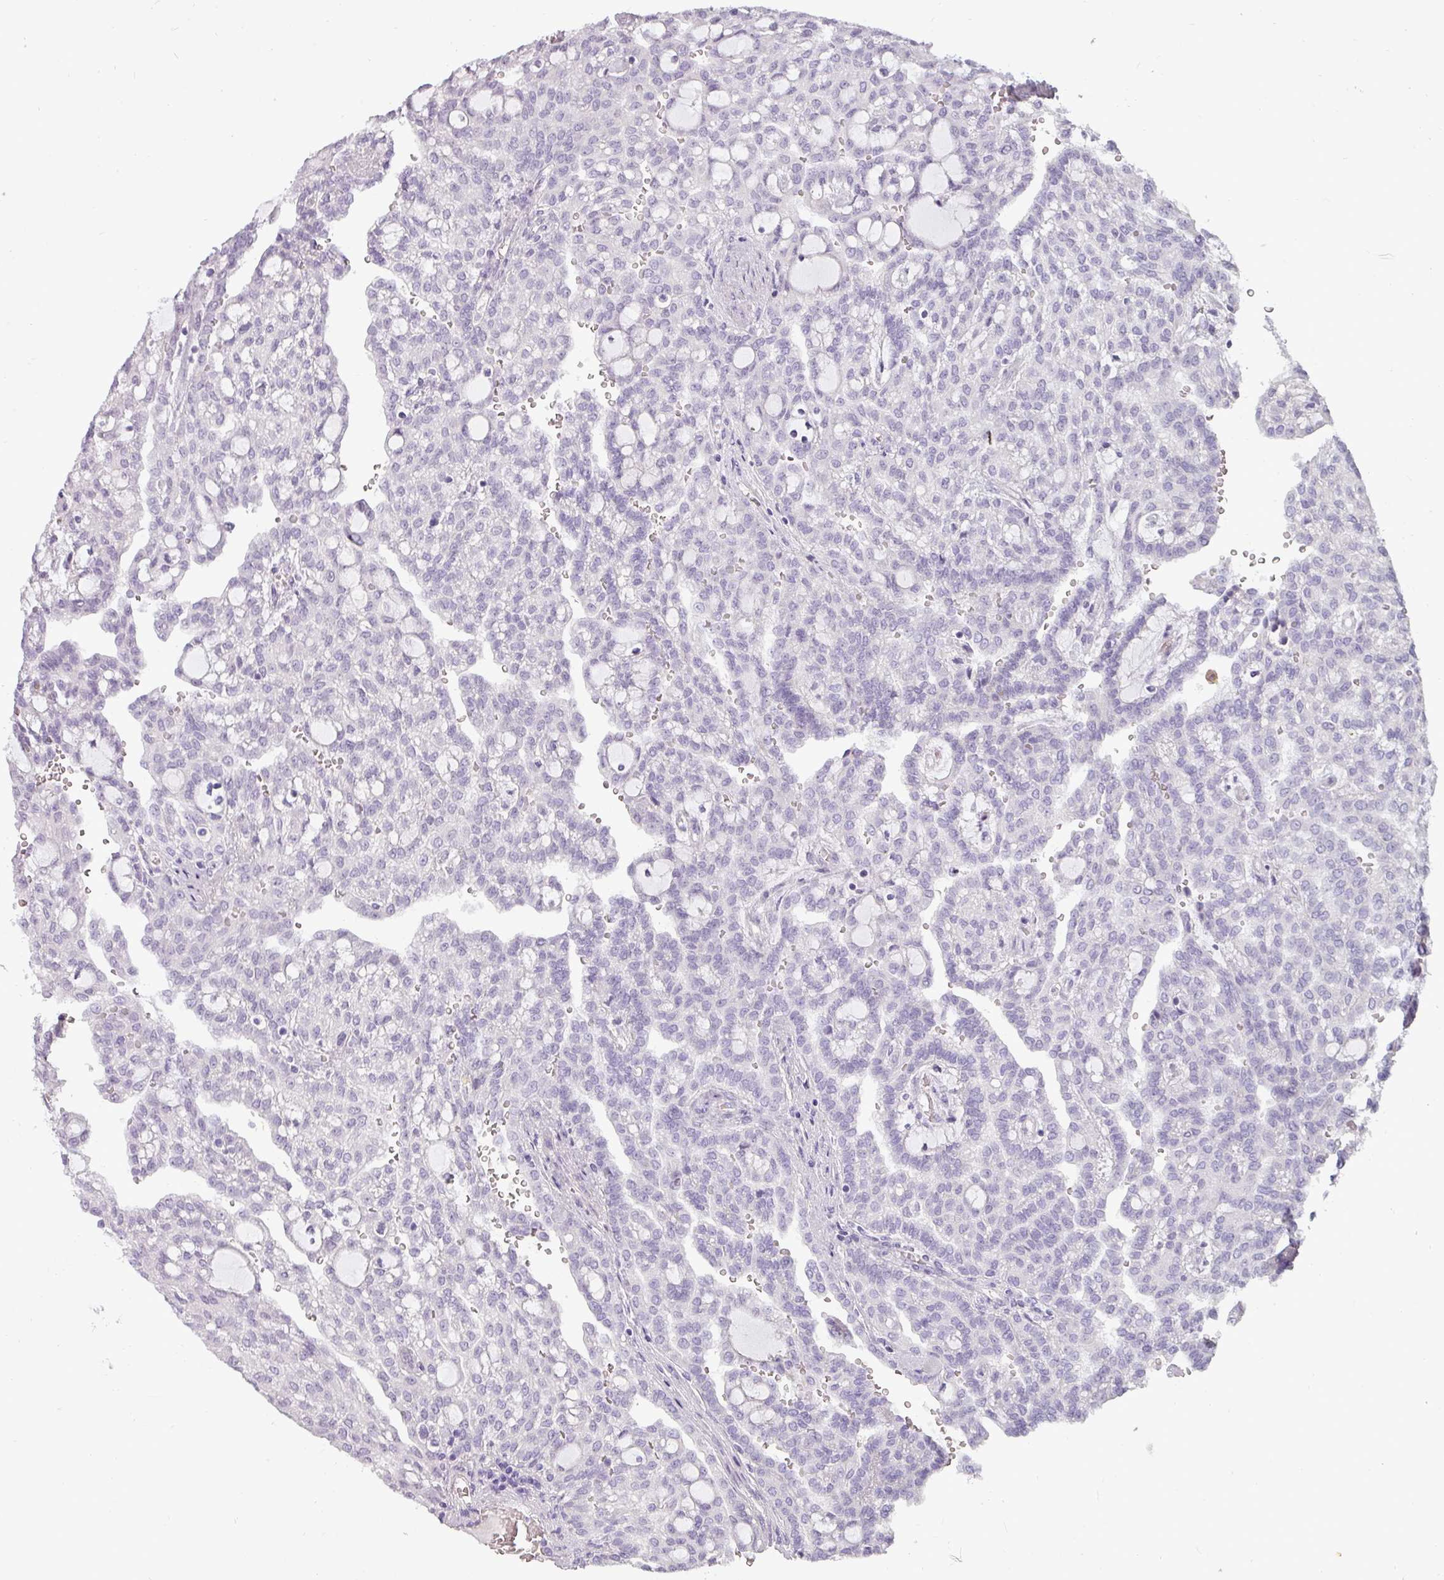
{"staining": {"intensity": "negative", "quantity": "none", "location": "none"}, "tissue": "renal cancer", "cell_type": "Tumor cells", "image_type": "cancer", "snomed": [{"axis": "morphology", "description": "Adenocarcinoma, NOS"}, {"axis": "topography", "description": "Kidney"}], "caption": "A micrograph of human renal cancer is negative for staining in tumor cells.", "gene": "ASB1", "patient": {"sex": "male", "age": 63}}